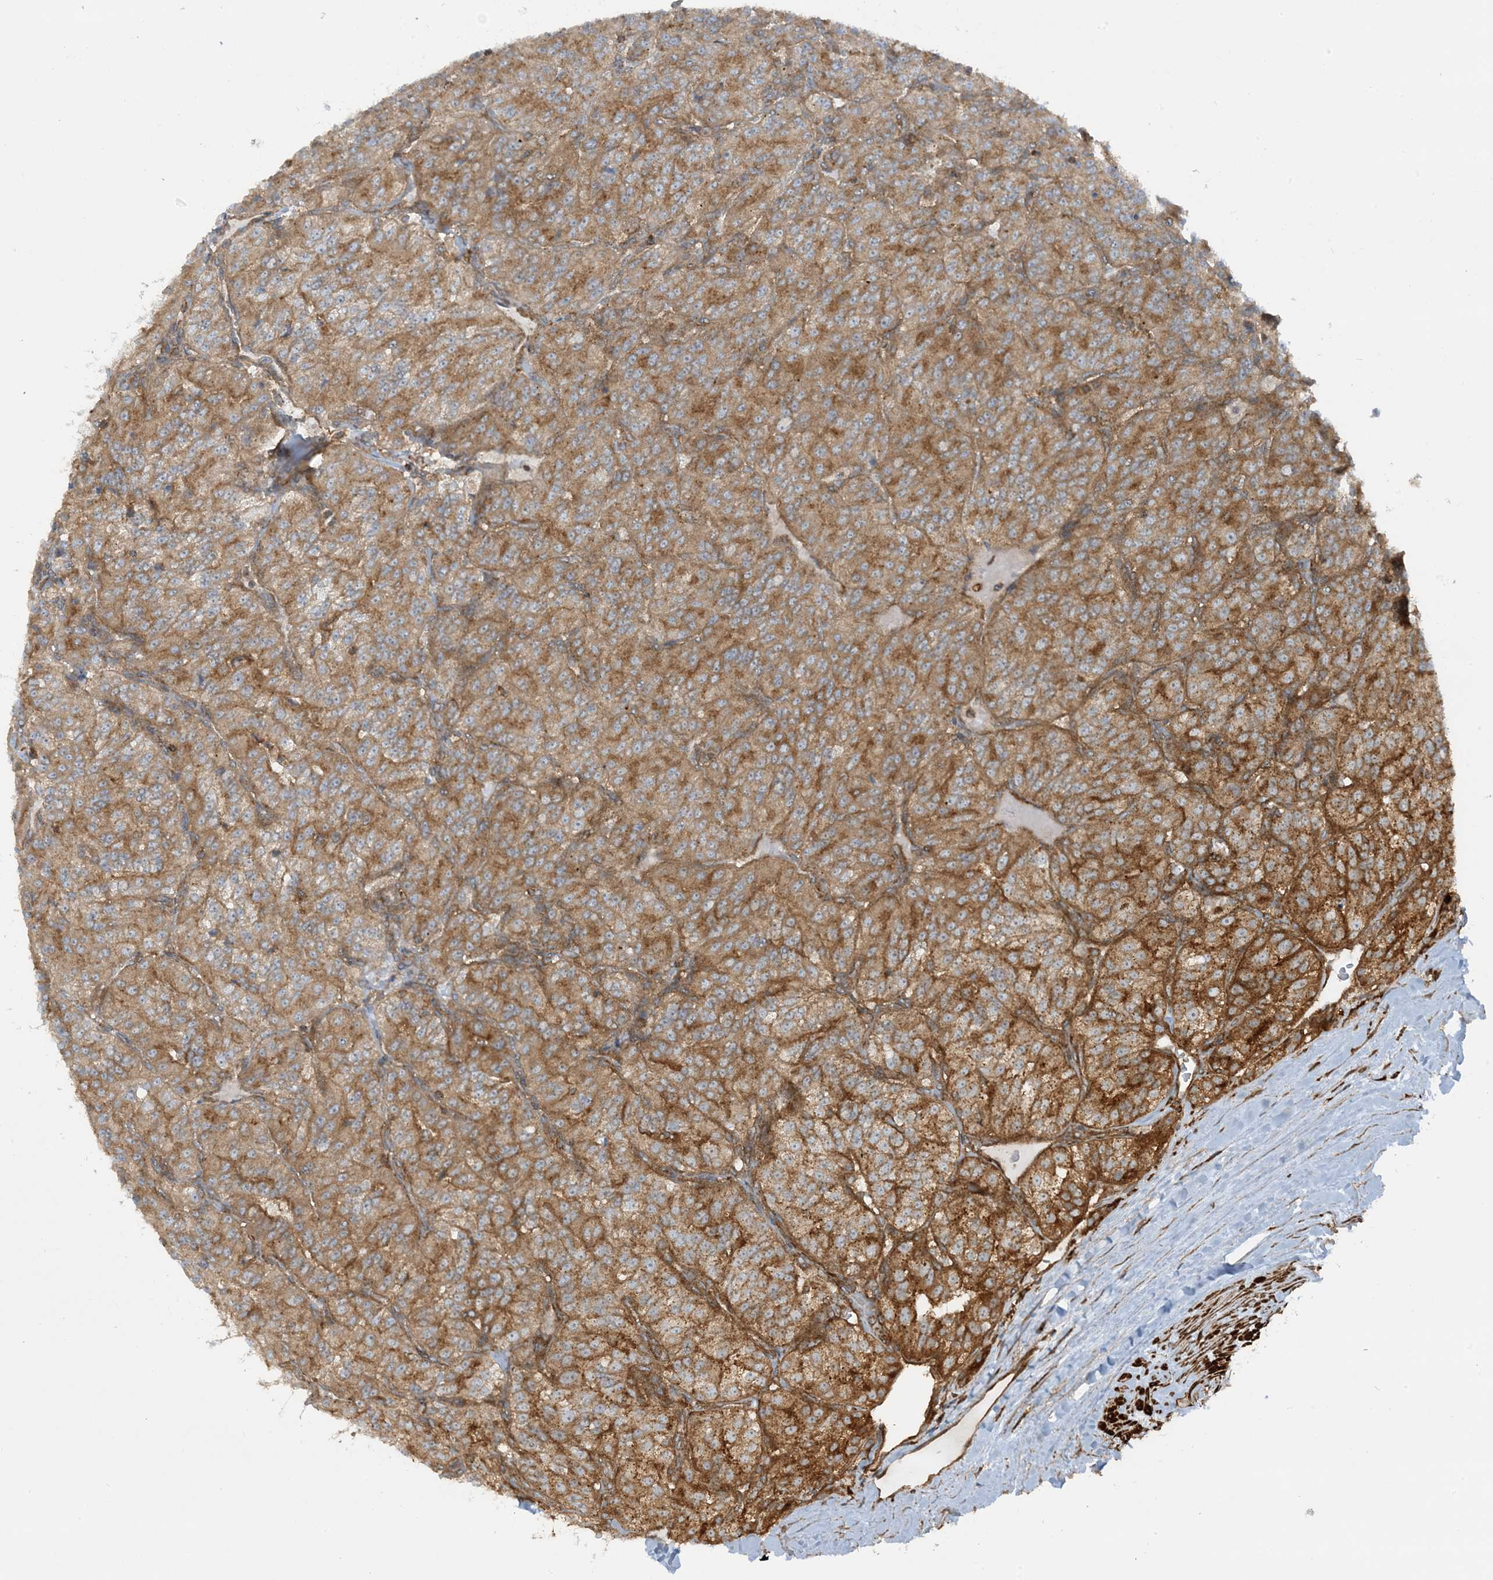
{"staining": {"intensity": "moderate", "quantity": ">75%", "location": "cytoplasmic/membranous"}, "tissue": "renal cancer", "cell_type": "Tumor cells", "image_type": "cancer", "snomed": [{"axis": "morphology", "description": "Adenocarcinoma, NOS"}, {"axis": "topography", "description": "Kidney"}], "caption": "A photomicrograph of human renal adenocarcinoma stained for a protein displays moderate cytoplasmic/membranous brown staining in tumor cells. (IHC, brightfield microscopy, high magnification).", "gene": "STAM2", "patient": {"sex": "female", "age": 63}}